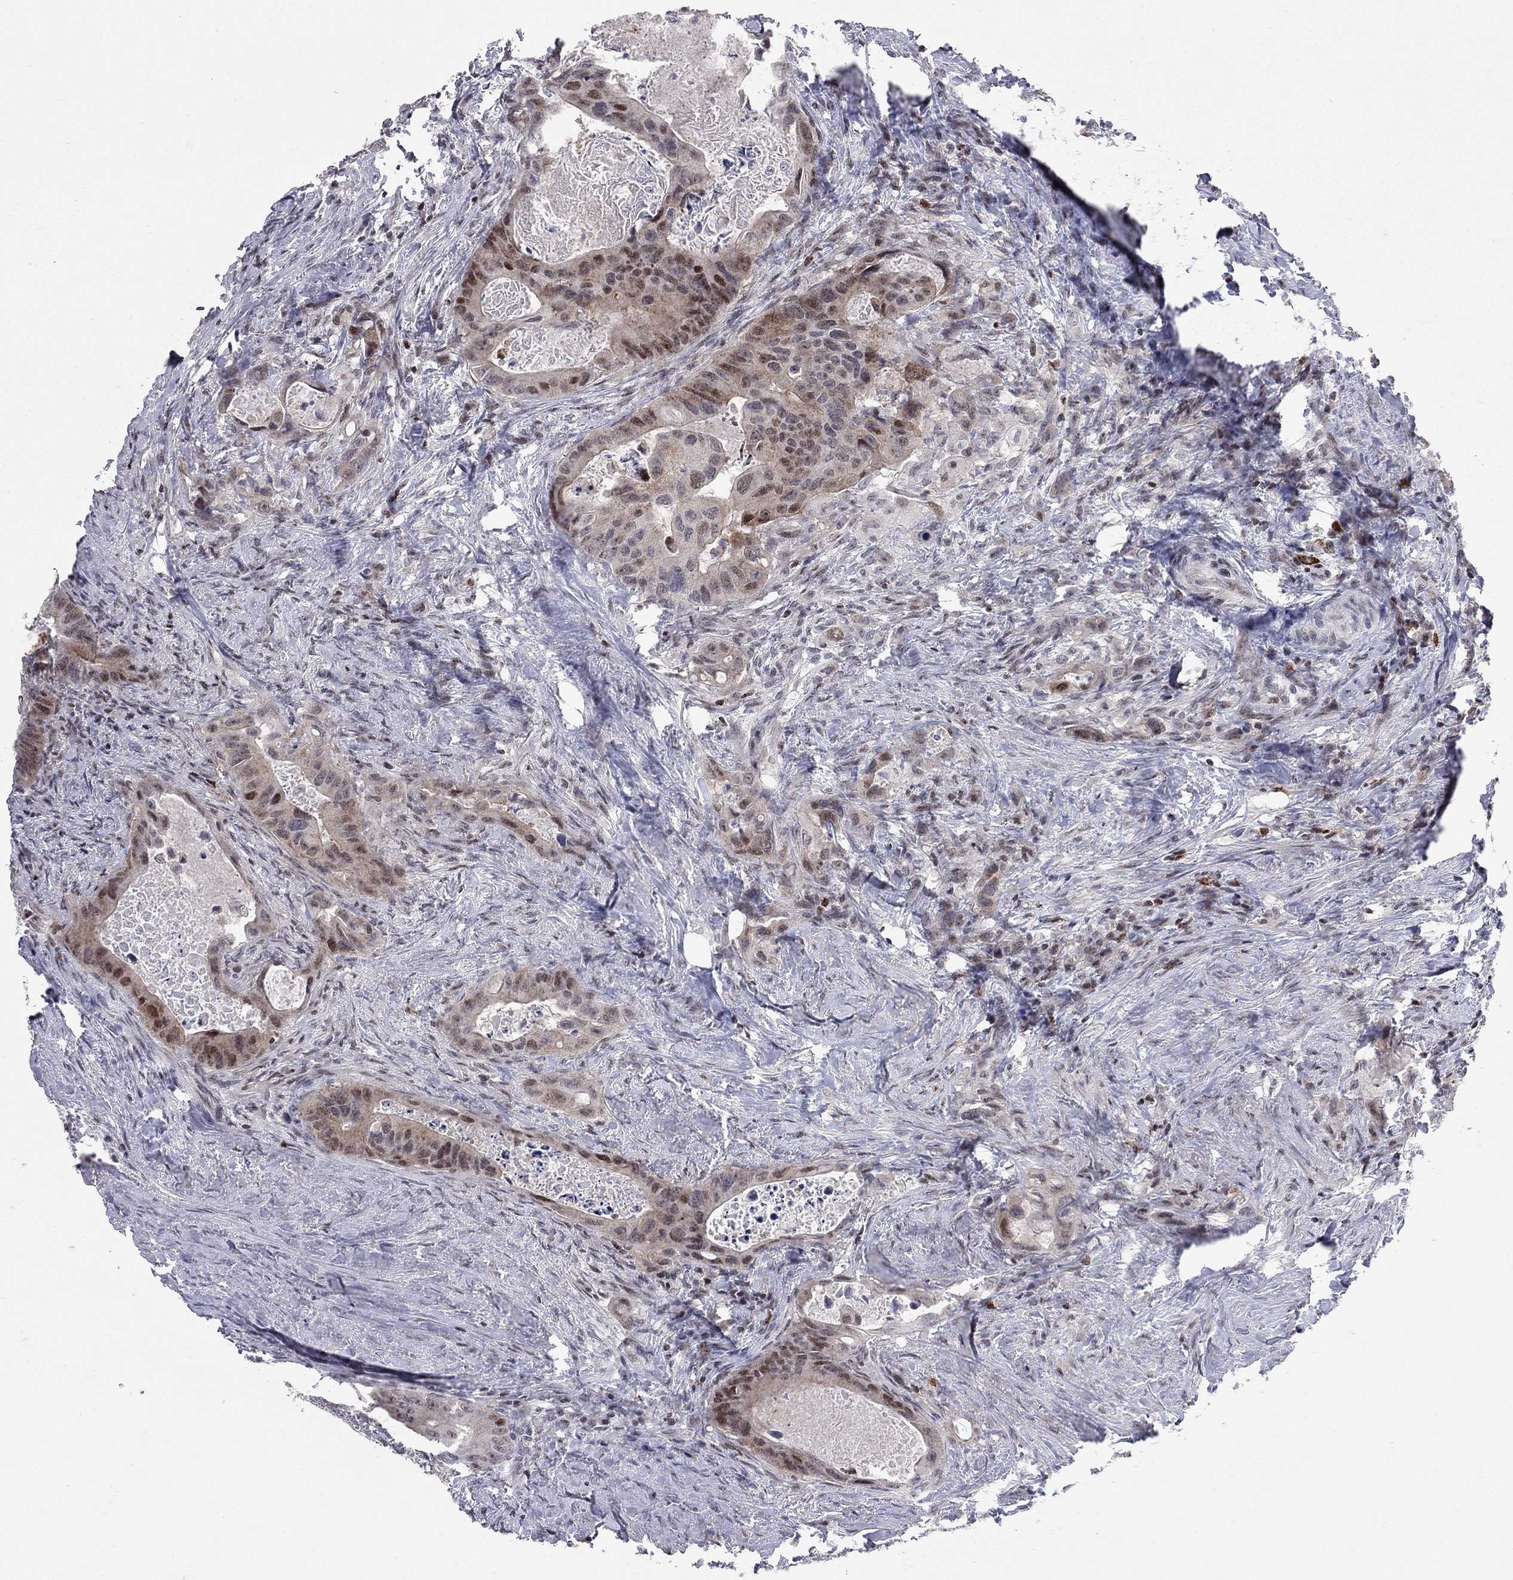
{"staining": {"intensity": "strong", "quantity": "<25%", "location": "nuclear"}, "tissue": "colorectal cancer", "cell_type": "Tumor cells", "image_type": "cancer", "snomed": [{"axis": "morphology", "description": "Adenocarcinoma, NOS"}, {"axis": "topography", "description": "Rectum"}], "caption": "Brown immunohistochemical staining in adenocarcinoma (colorectal) demonstrates strong nuclear staining in about <25% of tumor cells. The staining was performed using DAB to visualize the protein expression in brown, while the nuclei were stained in blue with hematoxylin (Magnification: 20x).", "gene": "HDAC3", "patient": {"sex": "male", "age": 64}}